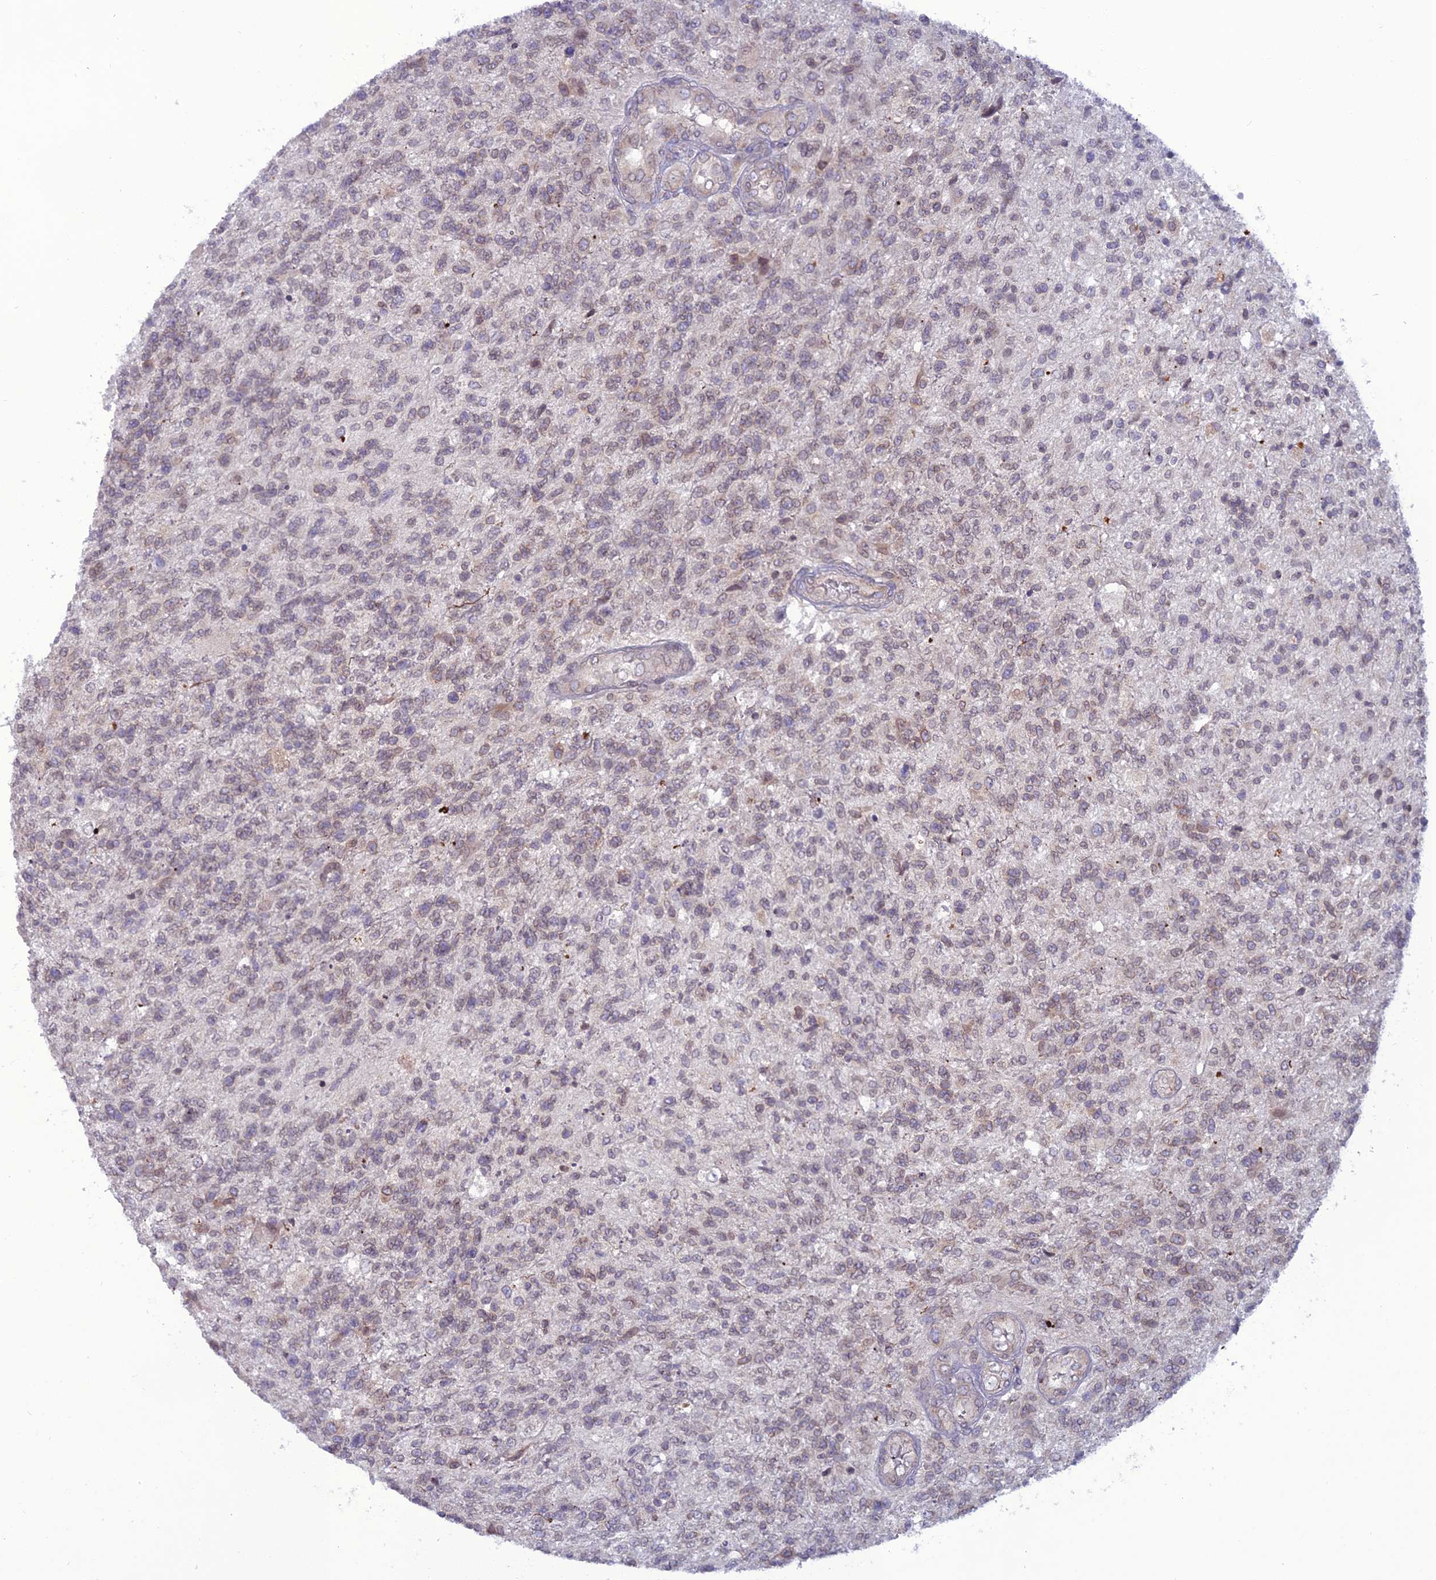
{"staining": {"intensity": "weak", "quantity": "25%-75%", "location": "cytoplasmic/membranous,nuclear"}, "tissue": "glioma", "cell_type": "Tumor cells", "image_type": "cancer", "snomed": [{"axis": "morphology", "description": "Glioma, malignant, High grade"}, {"axis": "topography", "description": "Brain"}], "caption": "Weak cytoplasmic/membranous and nuclear protein expression is present in approximately 25%-75% of tumor cells in glioma.", "gene": "WDR46", "patient": {"sex": "male", "age": 56}}